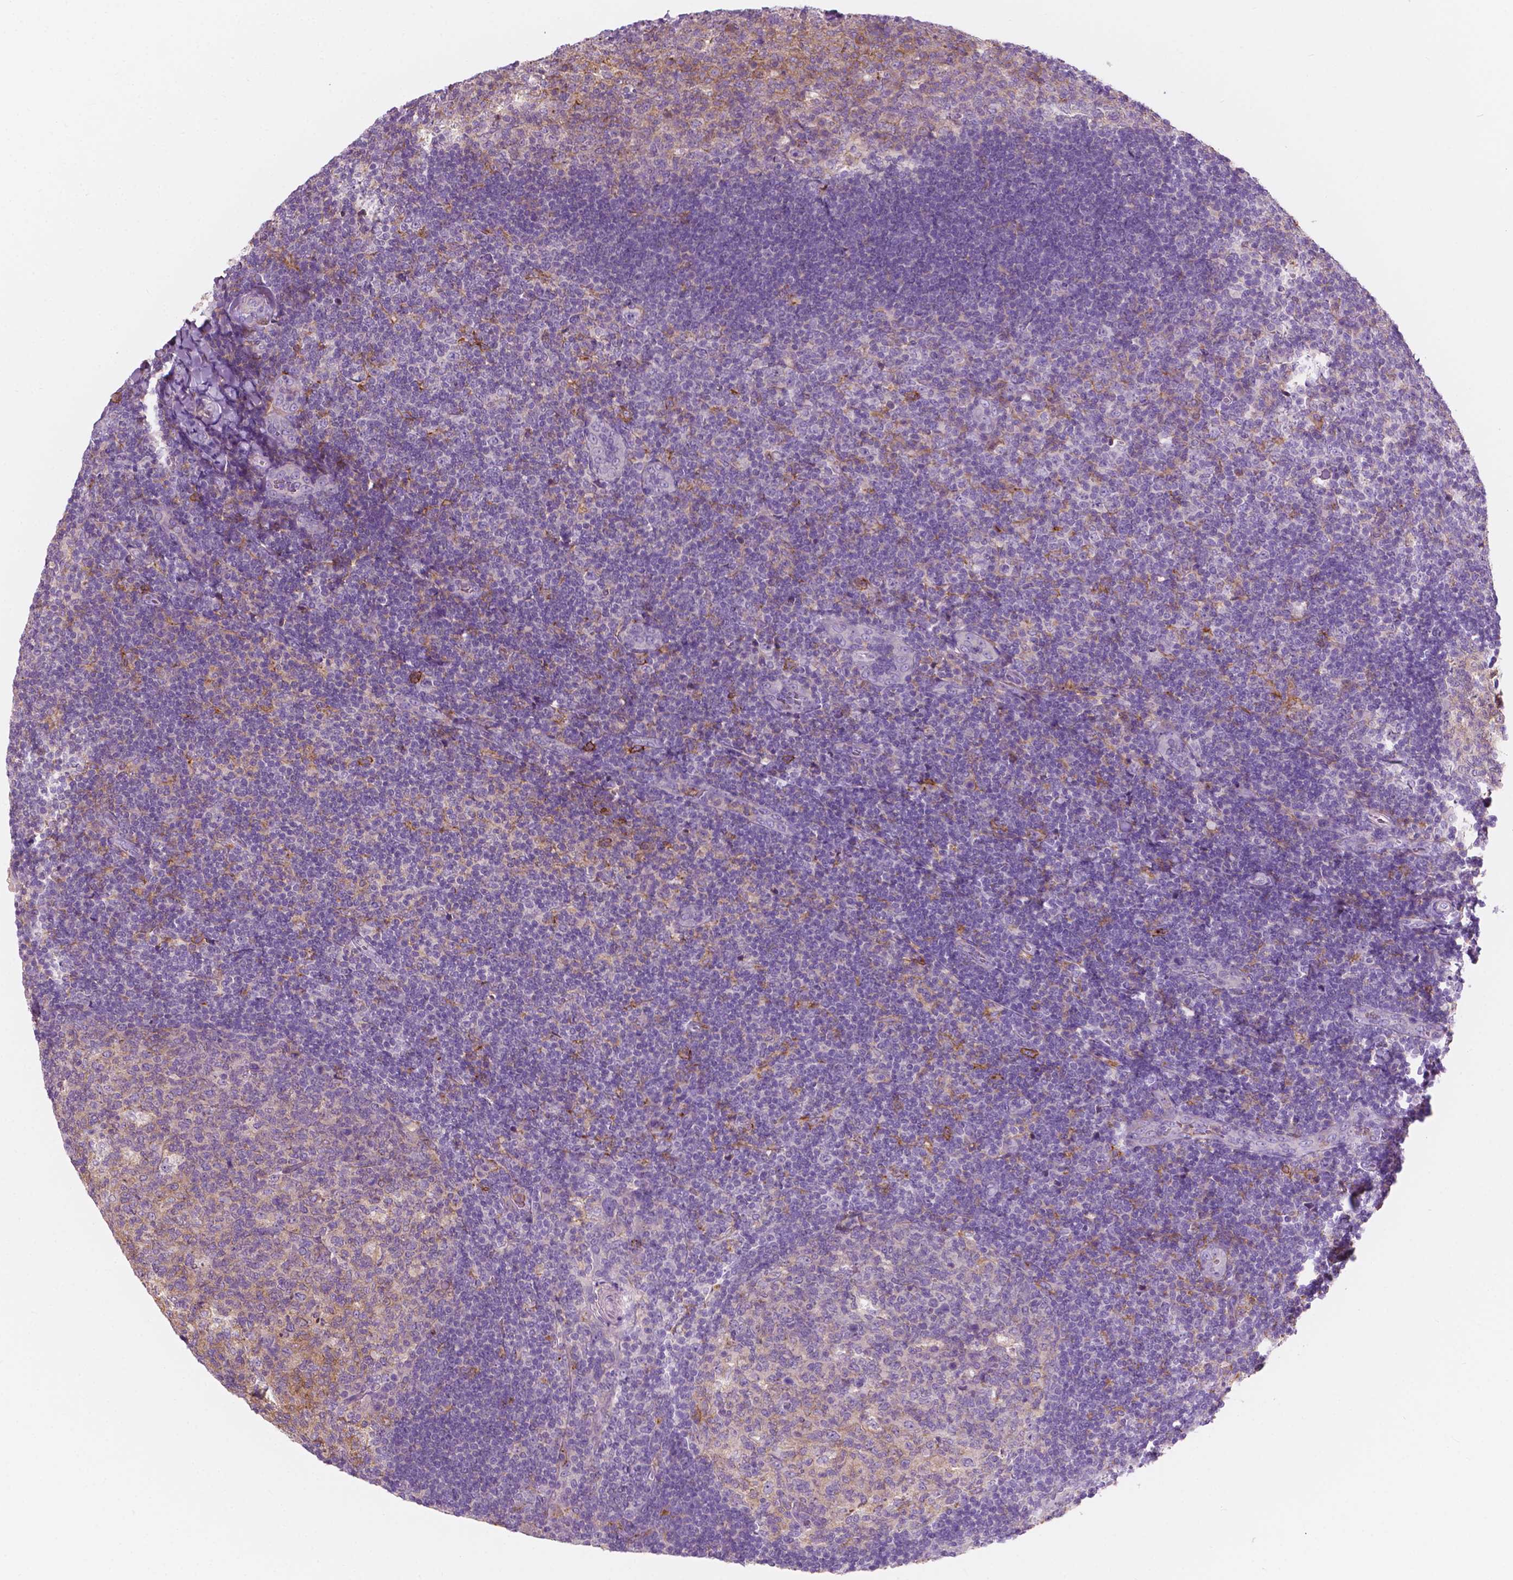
{"staining": {"intensity": "moderate", "quantity": "<25%", "location": "cytoplasmic/membranous"}, "tissue": "tonsil", "cell_type": "Germinal center cells", "image_type": "normal", "snomed": [{"axis": "morphology", "description": "Normal tissue, NOS"}, {"axis": "topography", "description": "Tonsil"}], "caption": "A photomicrograph of tonsil stained for a protein reveals moderate cytoplasmic/membranous brown staining in germinal center cells. (Stains: DAB (3,3'-diaminobenzidine) in brown, nuclei in blue, Microscopy: brightfield microscopy at high magnification).", "gene": "SEMA4A", "patient": {"sex": "male", "age": 17}}